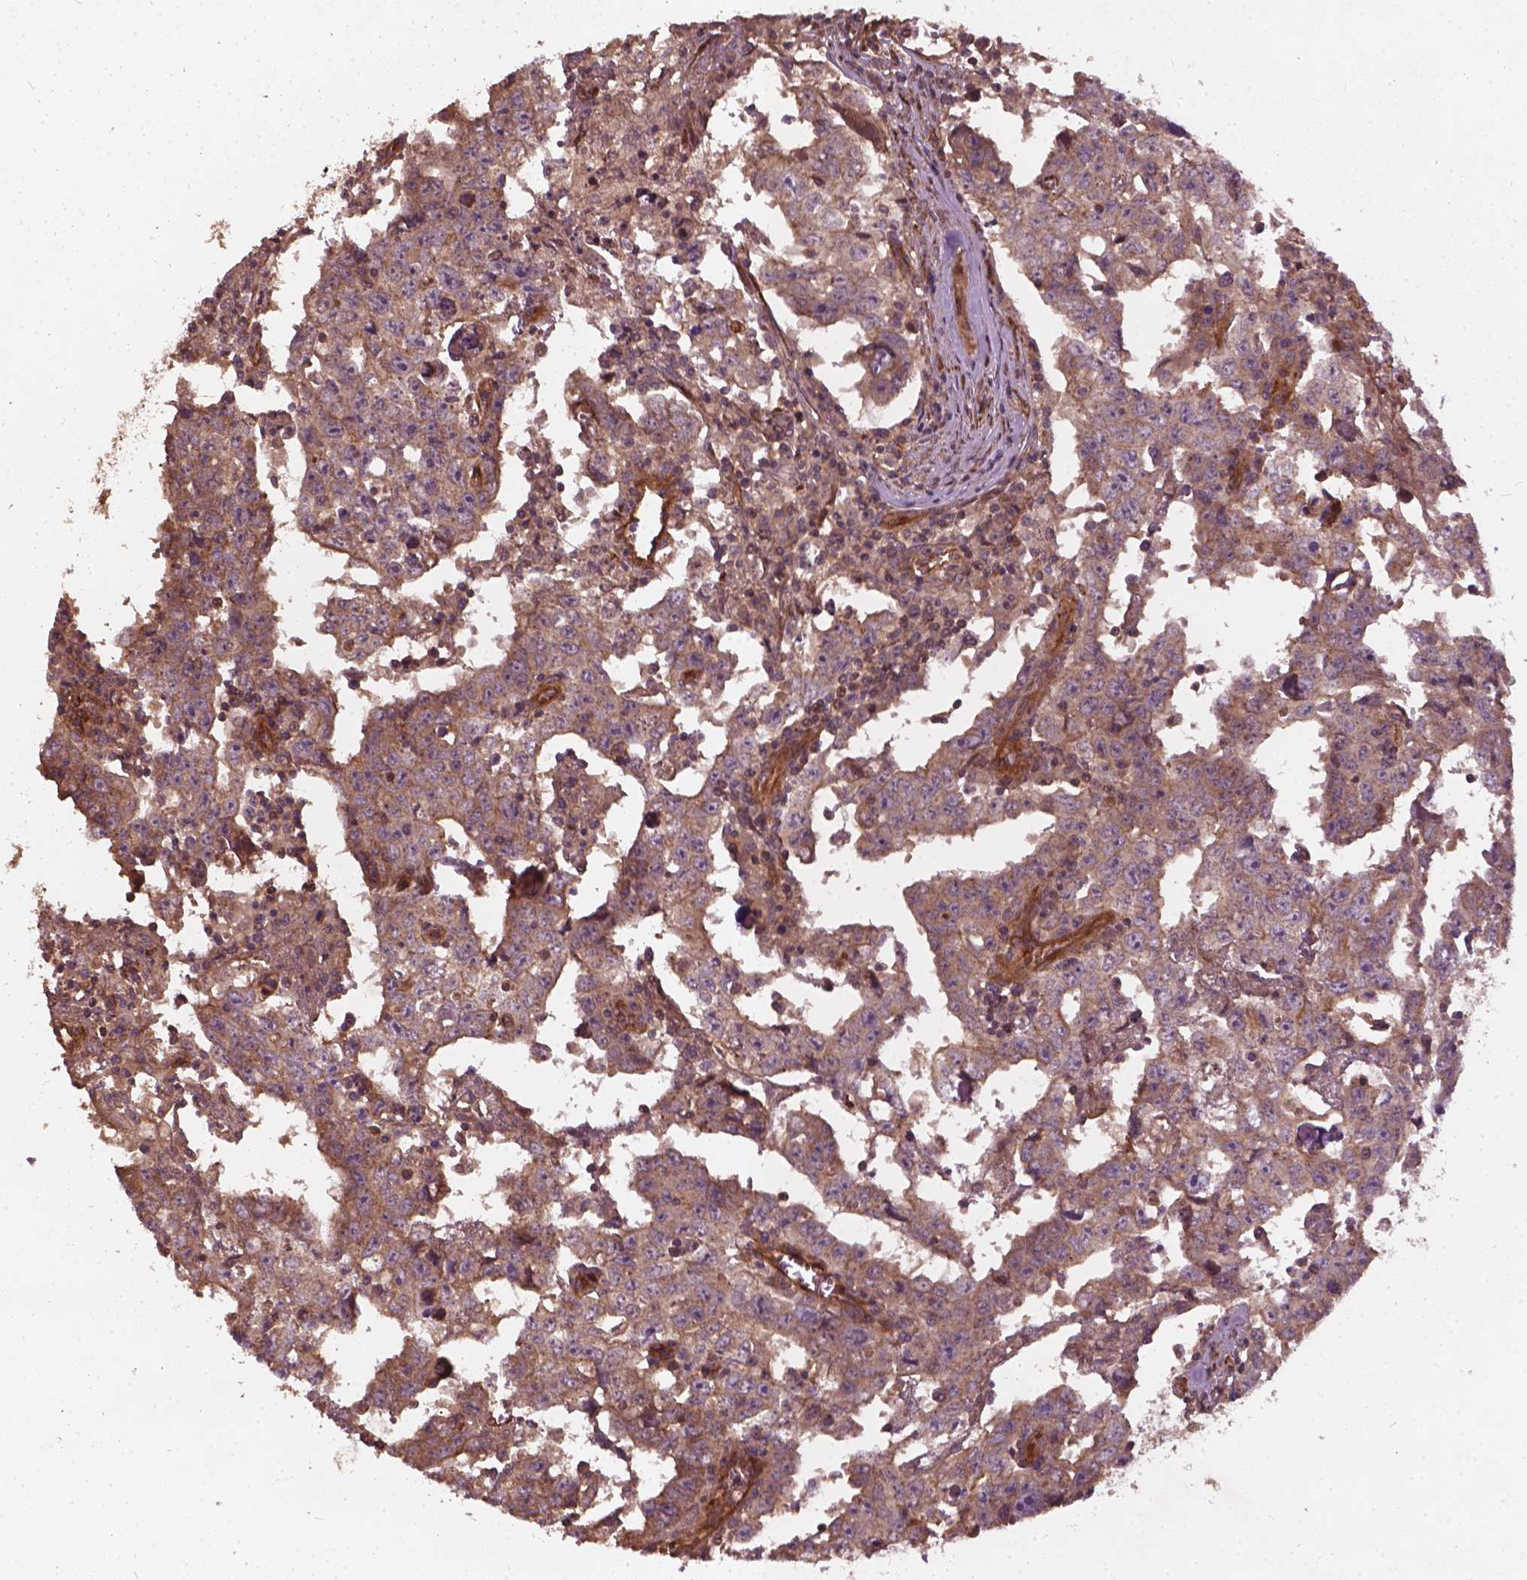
{"staining": {"intensity": "moderate", "quantity": "<25%", "location": "cytoplasmic/membranous"}, "tissue": "testis cancer", "cell_type": "Tumor cells", "image_type": "cancer", "snomed": [{"axis": "morphology", "description": "Carcinoma, Embryonal, NOS"}, {"axis": "topography", "description": "Testis"}], "caption": "A brown stain shows moderate cytoplasmic/membranous staining of a protein in embryonal carcinoma (testis) tumor cells.", "gene": "UBXN2A", "patient": {"sex": "male", "age": 22}}